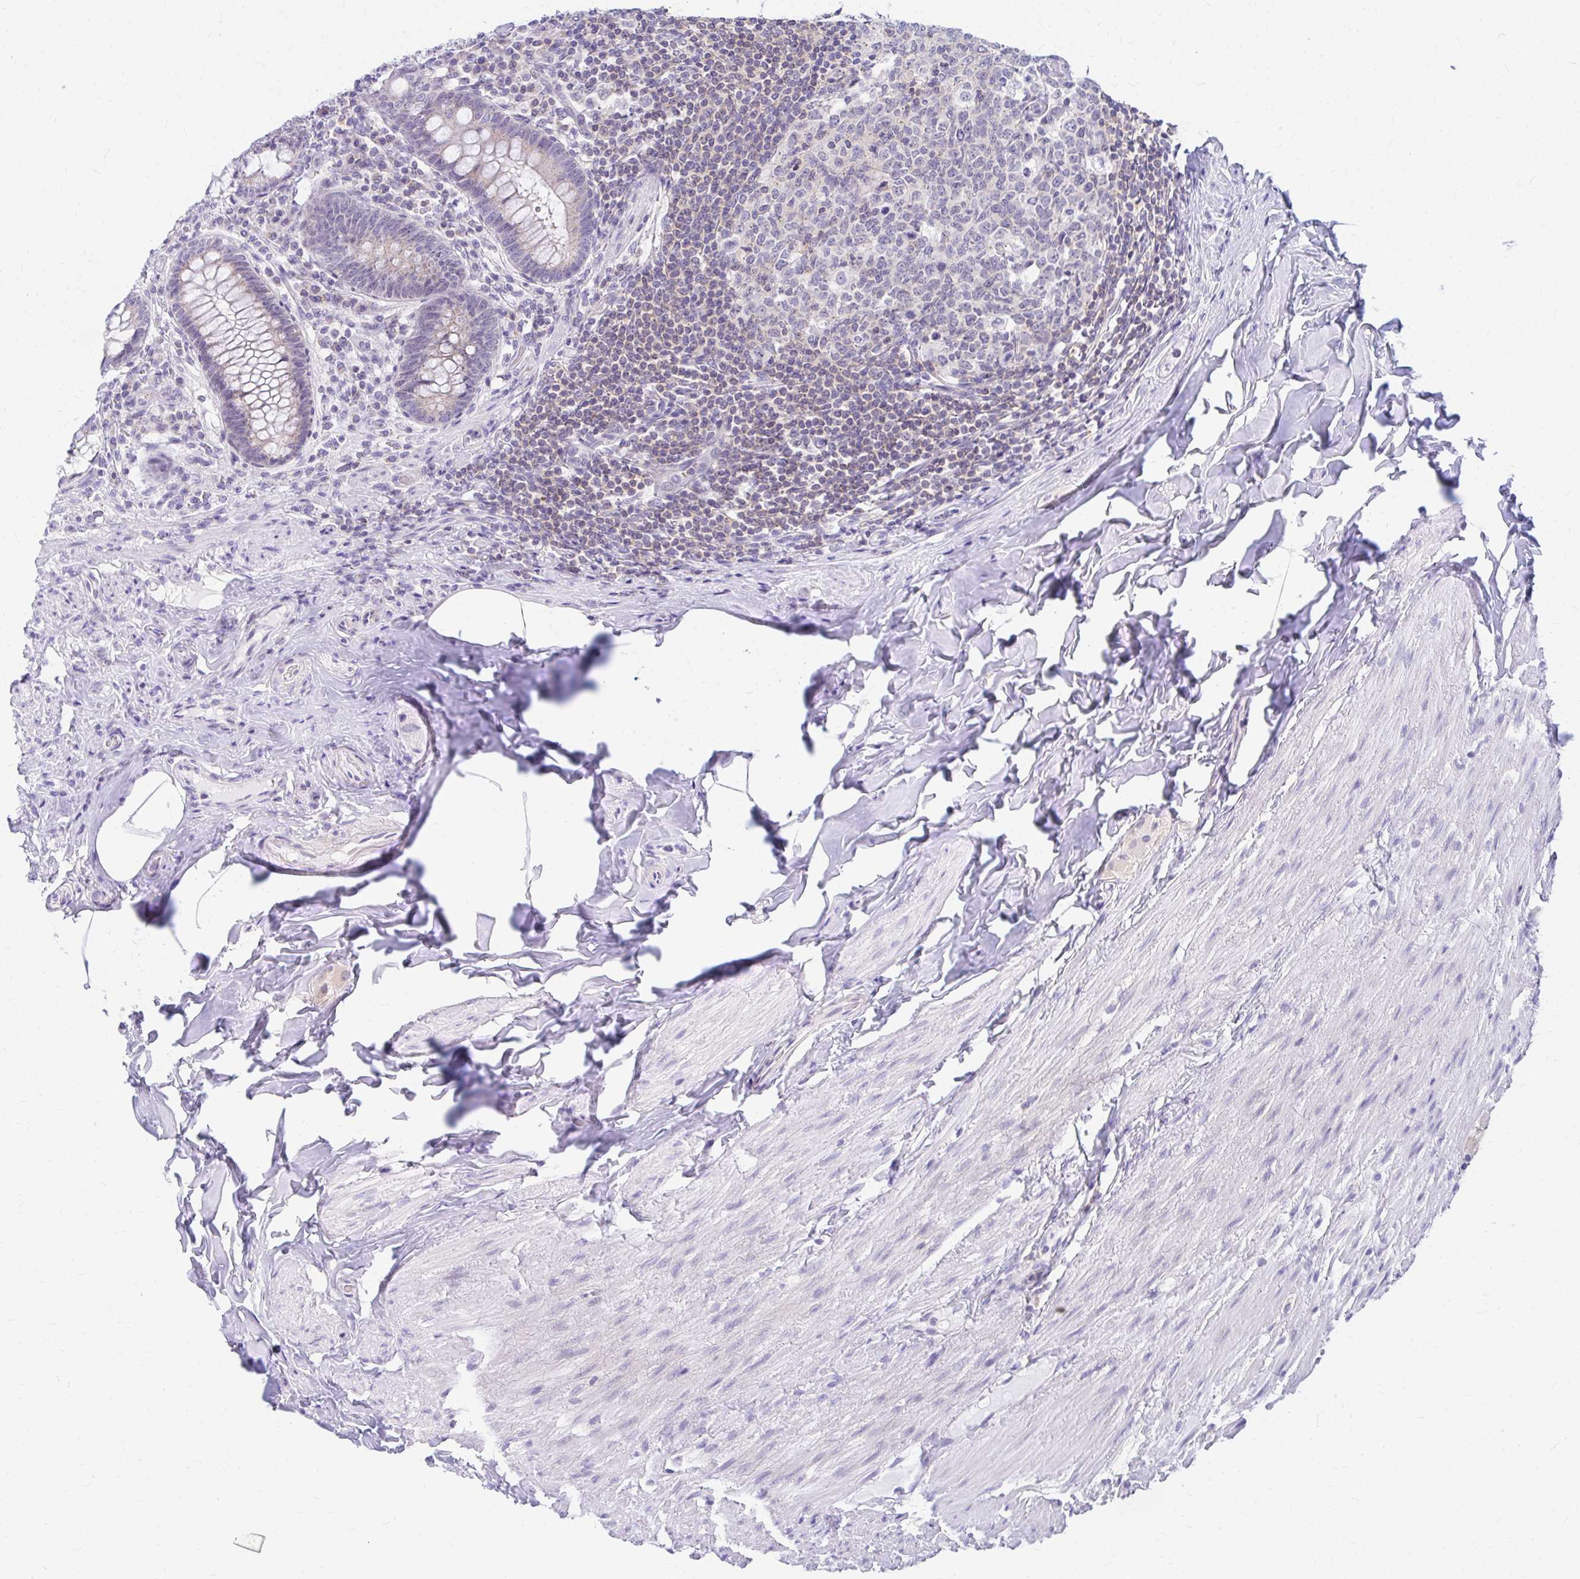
{"staining": {"intensity": "negative", "quantity": "none", "location": "none"}, "tissue": "appendix", "cell_type": "Glandular cells", "image_type": "normal", "snomed": [{"axis": "morphology", "description": "Normal tissue, NOS"}, {"axis": "topography", "description": "Appendix"}], "caption": "Photomicrograph shows no protein positivity in glandular cells of unremarkable appendix.", "gene": "RADIL", "patient": {"sex": "male", "age": 71}}